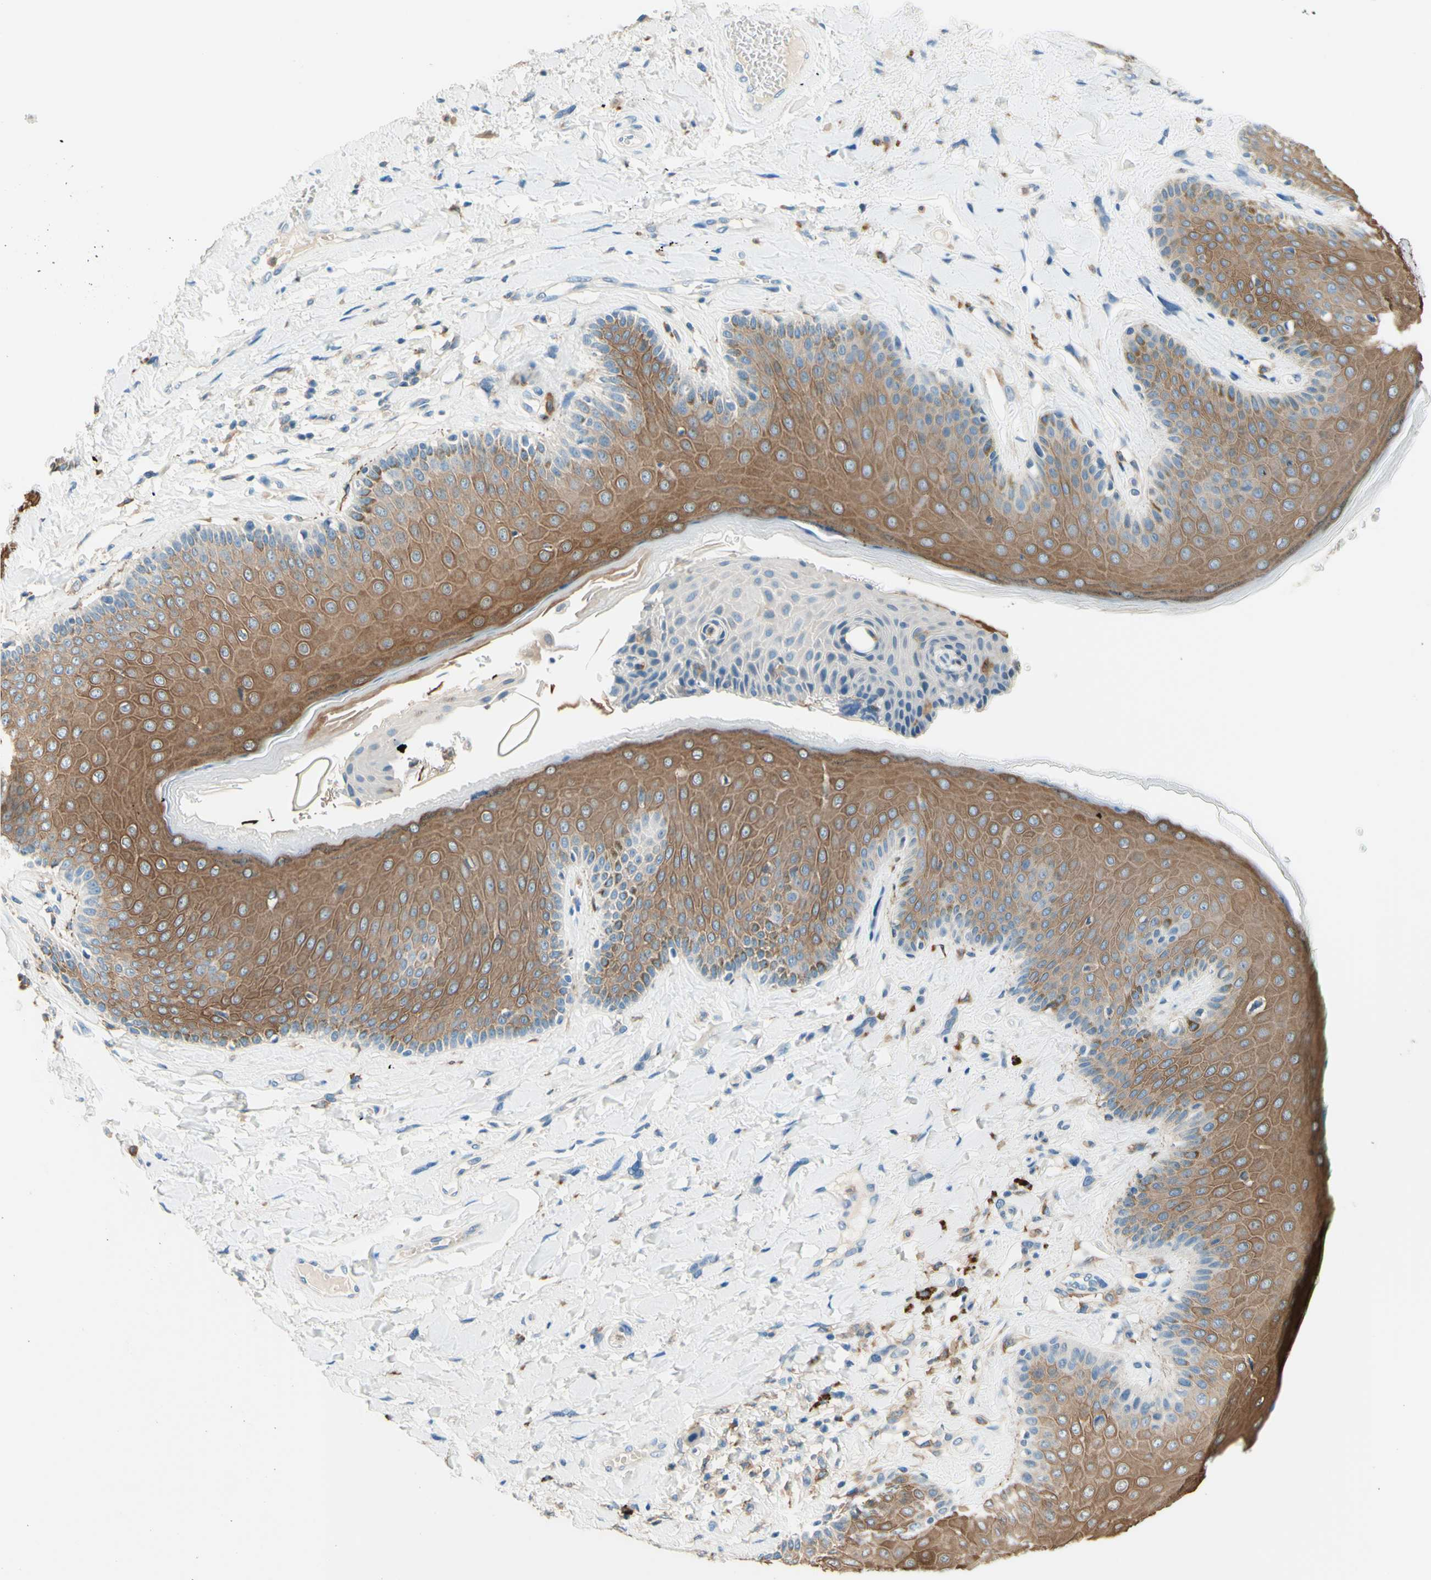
{"staining": {"intensity": "moderate", "quantity": ">75%", "location": "cytoplasmic/membranous"}, "tissue": "skin", "cell_type": "Epidermal cells", "image_type": "normal", "snomed": [{"axis": "morphology", "description": "Normal tissue, NOS"}, {"axis": "topography", "description": "Anal"}], "caption": "Skin stained with a brown dye displays moderate cytoplasmic/membranous positive positivity in approximately >75% of epidermal cells.", "gene": "SIGLEC9", "patient": {"sex": "male", "age": 69}}